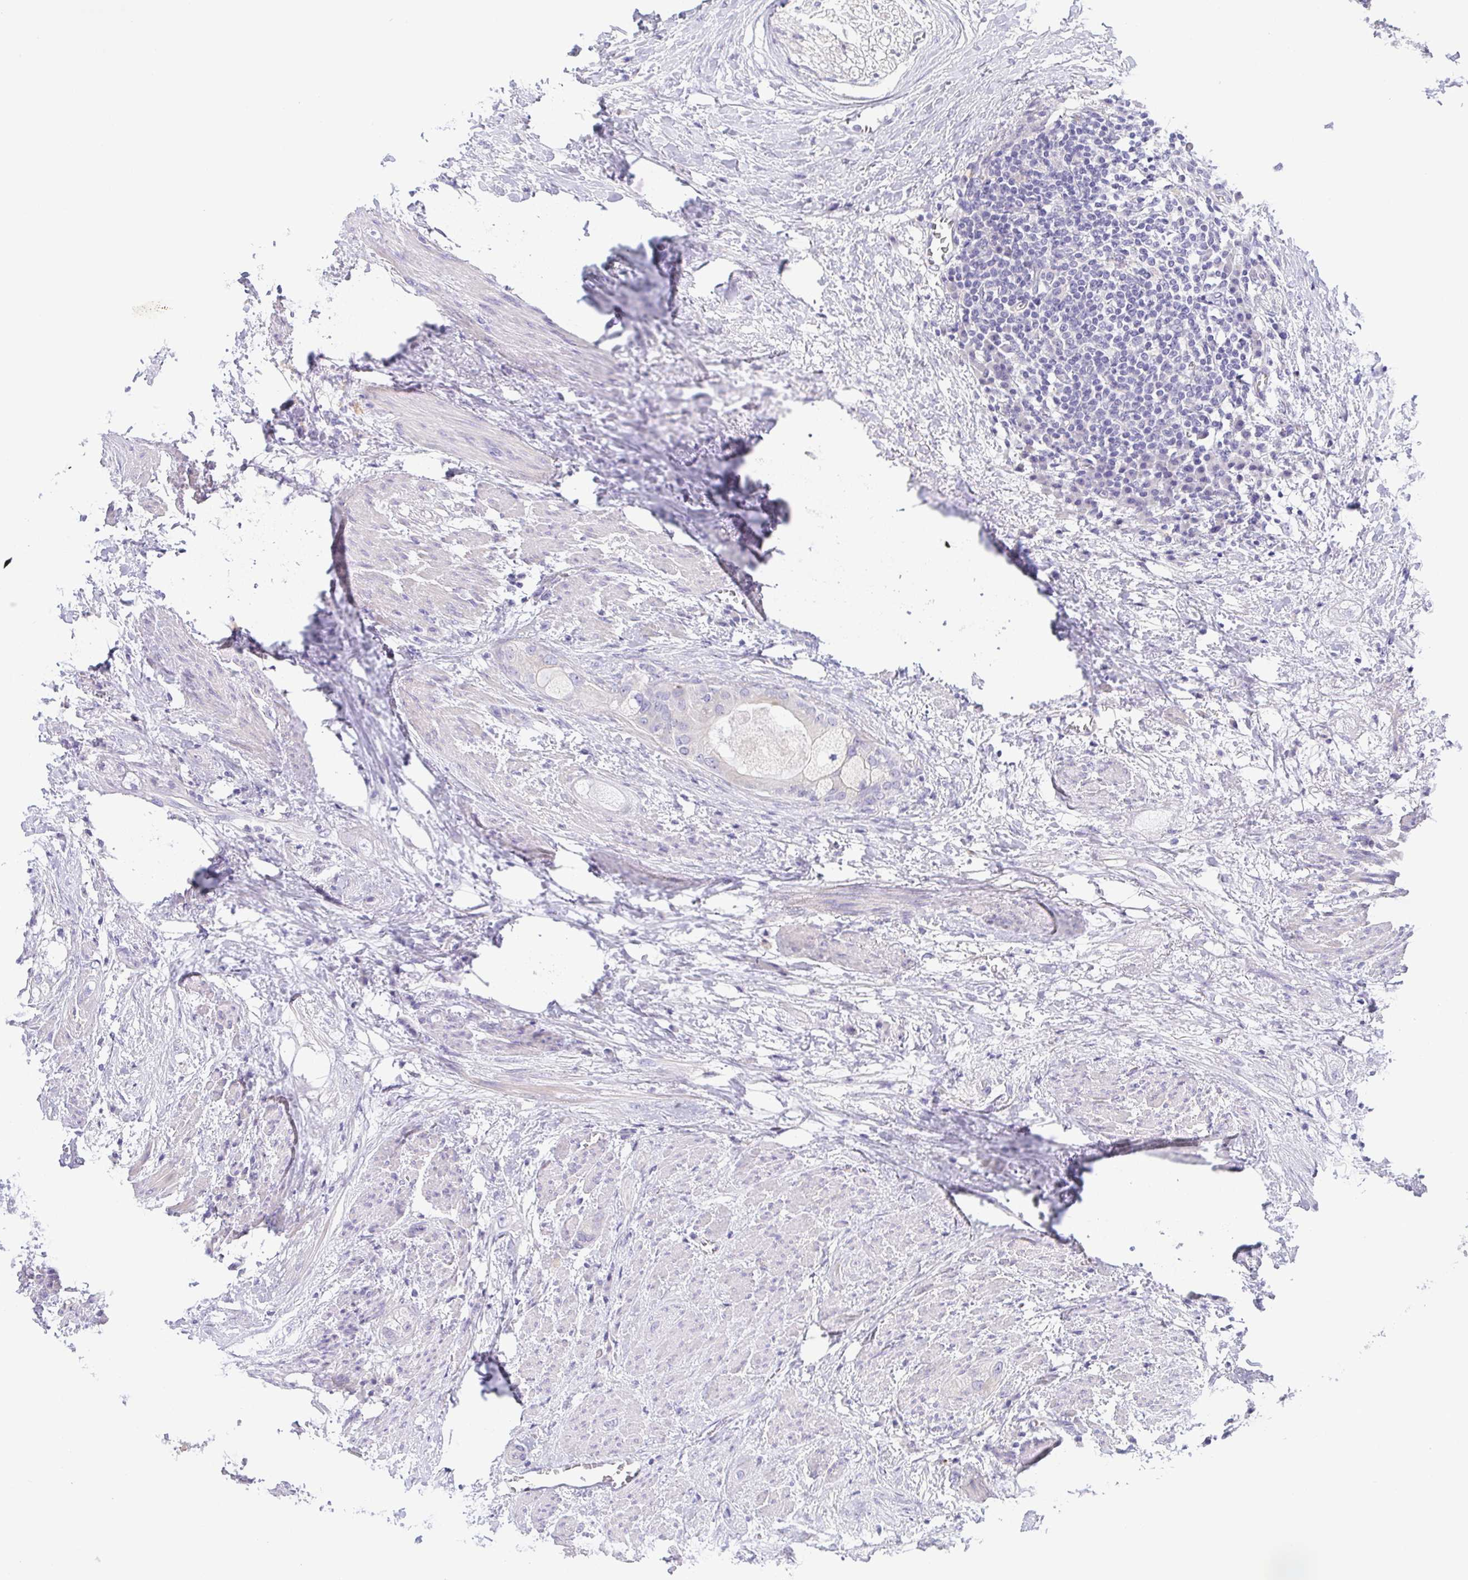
{"staining": {"intensity": "negative", "quantity": "none", "location": "none"}, "tissue": "prostate cancer", "cell_type": "Tumor cells", "image_type": "cancer", "snomed": [{"axis": "morphology", "description": "Adenocarcinoma, High grade"}, {"axis": "topography", "description": "Prostate"}], "caption": "Tumor cells are negative for protein expression in human prostate cancer.", "gene": "PKDREJ", "patient": {"sex": "male", "age": 70}}